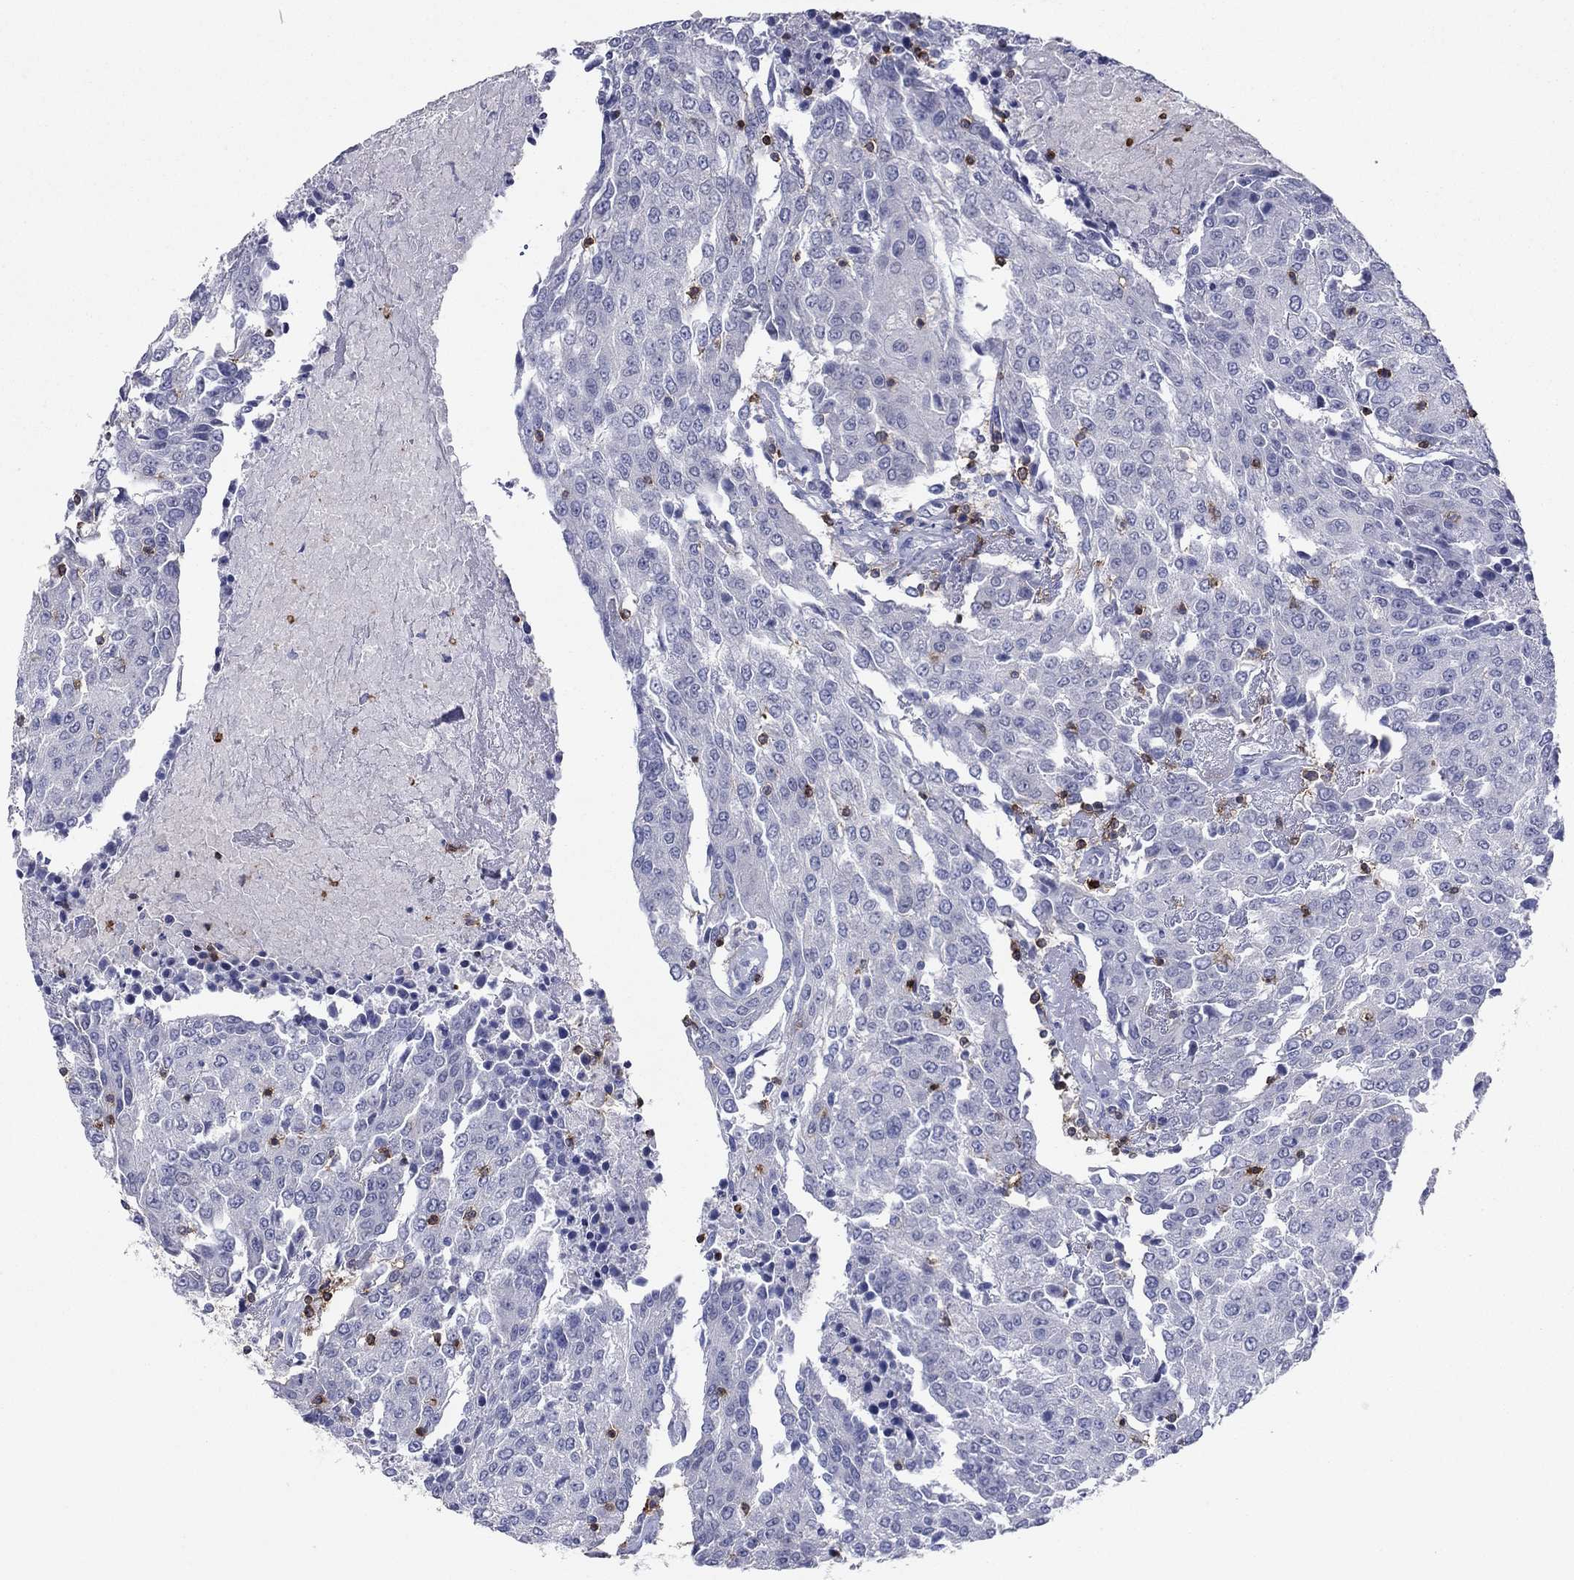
{"staining": {"intensity": "negative", "quantity": "none", "location": "none"}, "tissue": "urothelial cancer", "cell_type": "Tumor cells", "image_type": "cancer", "snomed": [{"axis": "morphology", "description": "Urothelial carcinoma, High grade"}, {"axis": "topography", "description": "Urinary bladder"}], "caption": "Tumor cells are negative for protein expression in human urothelial carcinoma (high-grade).", "gene": "ITGAE", "patient": {"sex": "female", "age": 85}}